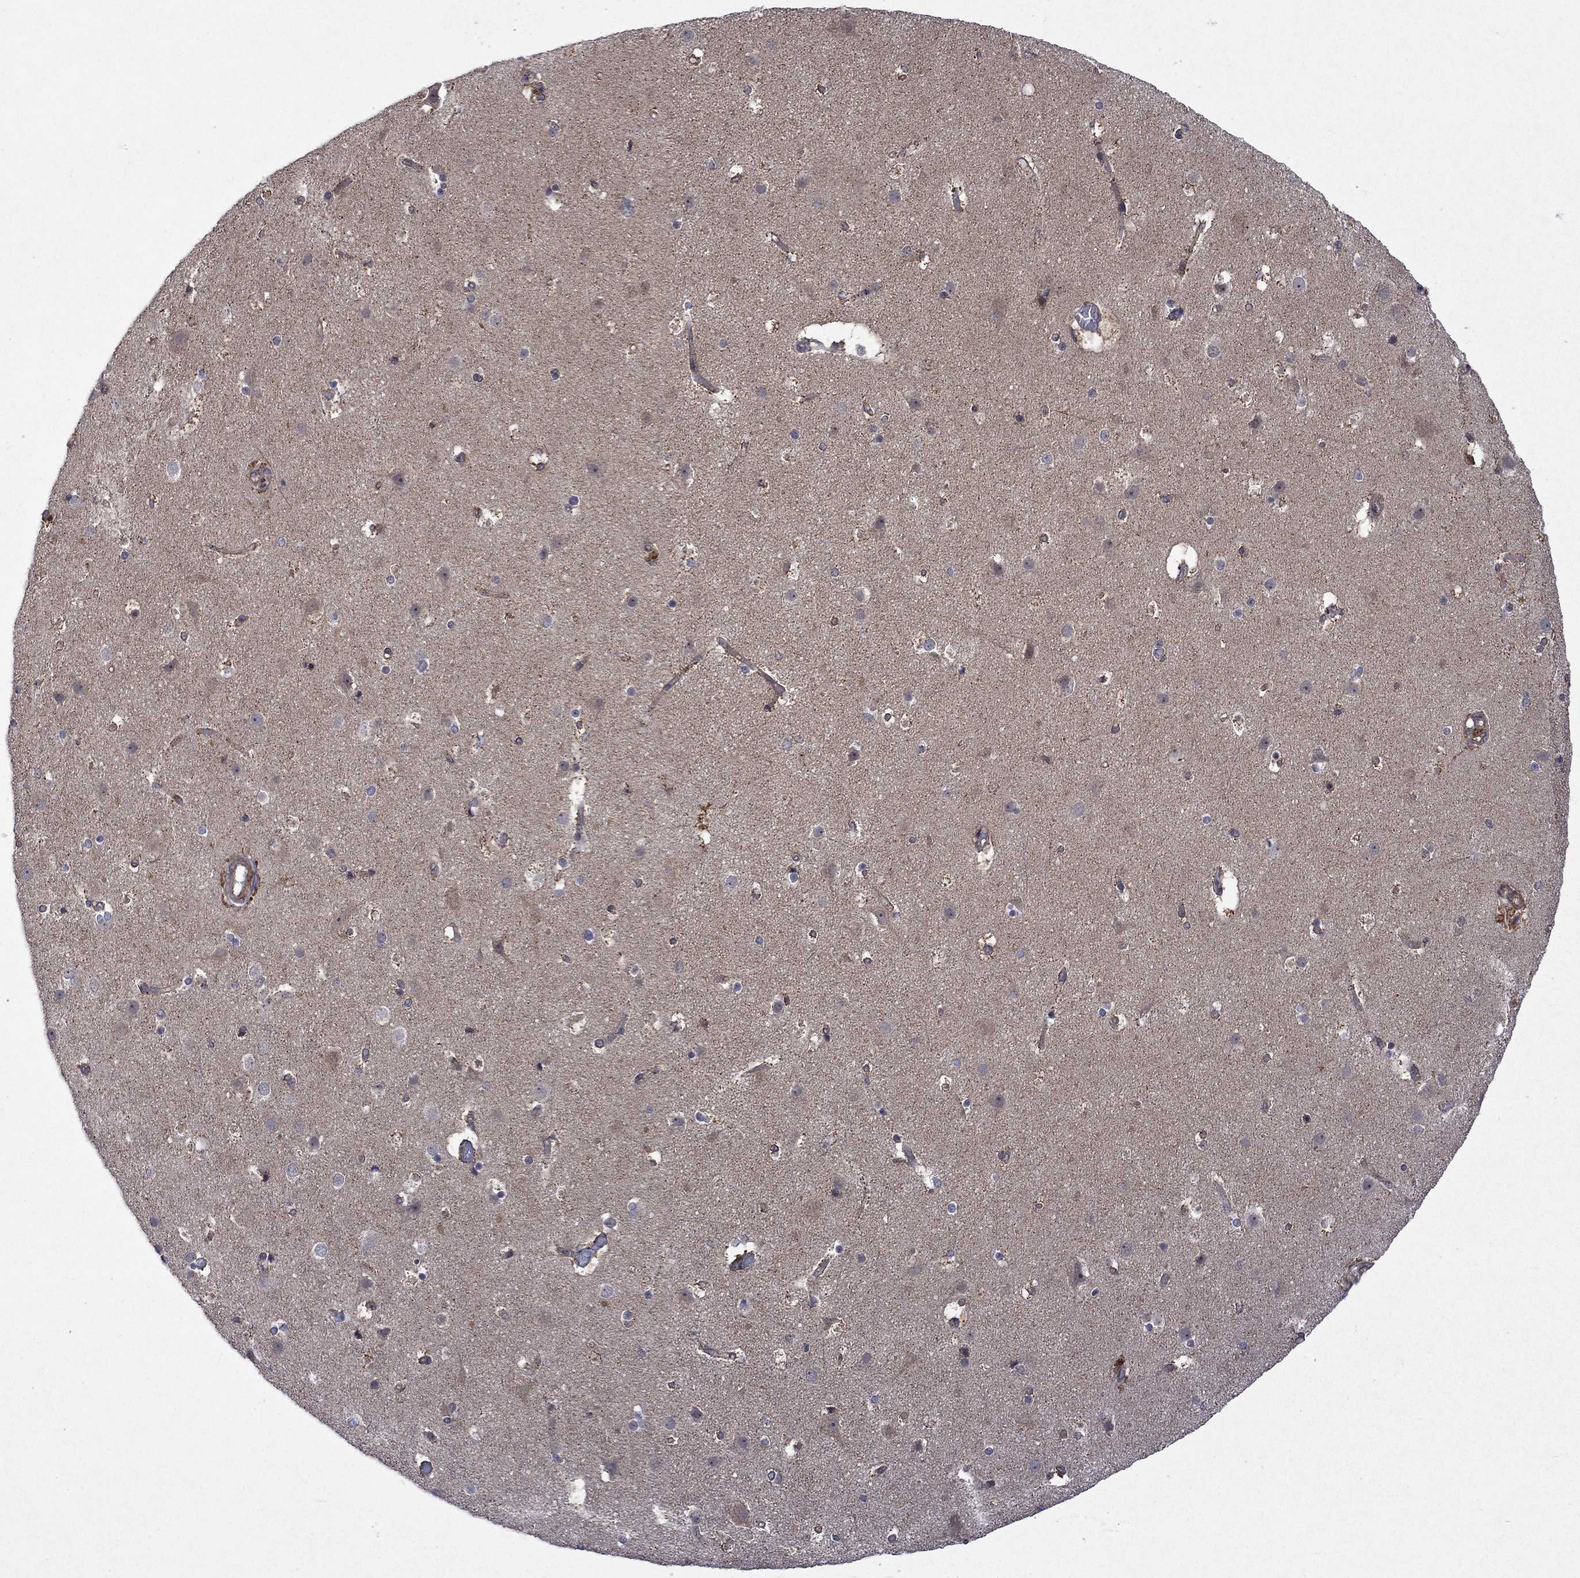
{"staining": {"intensity": "negative", "quantity": "none", "location": "none"}, "tissue": "cerebral cortex", "cell_type": "Endothelial cells", "image_type": "normal", "snomed": [{"axis": "morphology", "description": "Normal tissue, NOS"}, {"axis": "topography", "description": "Cerebral cortex"}], "caption": "IHC photomicrograph of benign cerebral cortex: cerebral cortex stained with DAB reveals no significant protein expression in endothelial cells.", "gene": "TMEM33", "patient": {"sex": "female", "age": 52}}